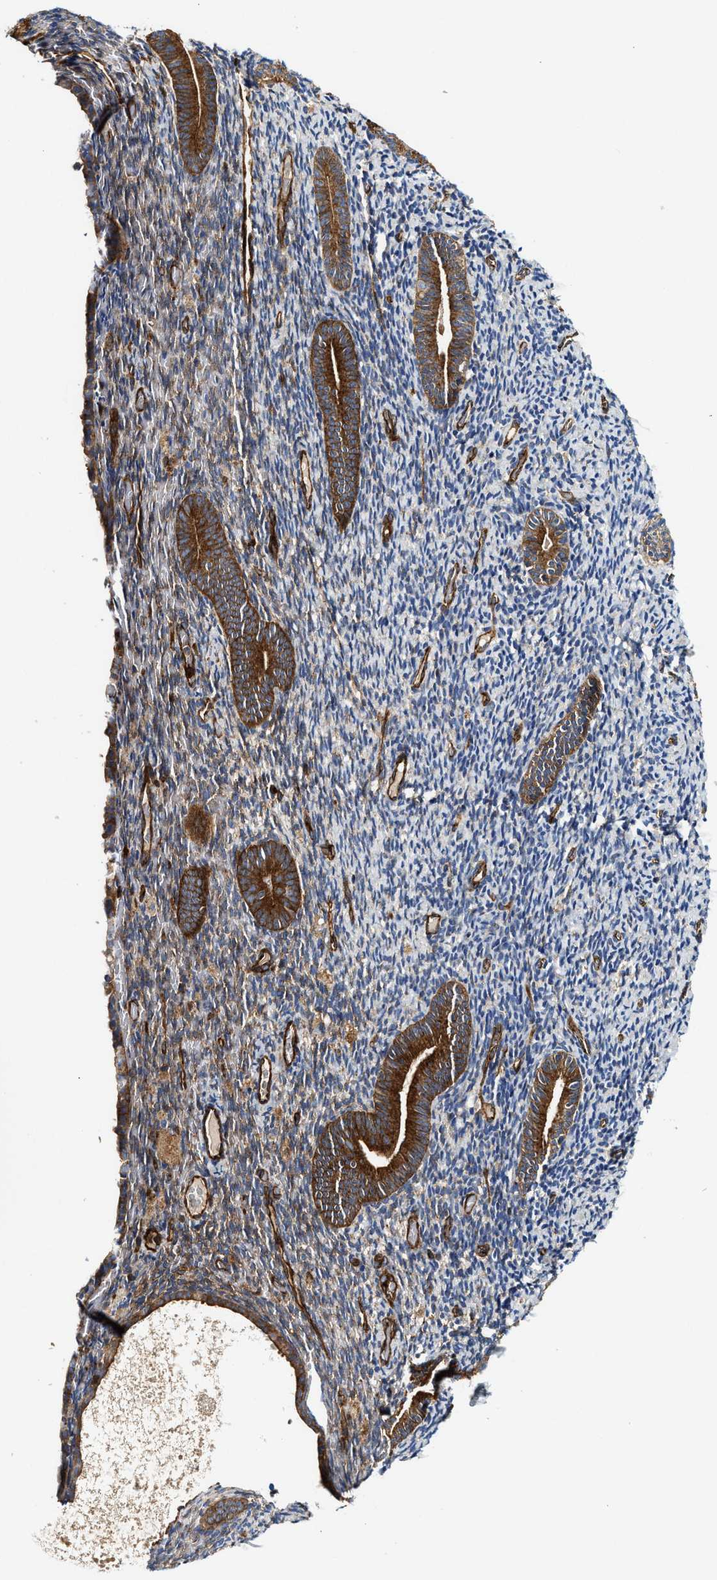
{"staining": {"intensity": "moderate", "quantity": "<25%", "location": "cytoplasmic/membranous"}, "tissue": "endometrium", "cell_type": "Cells in endometrial stroma", "image_type": "normal", "snomed": [{"axis": "morphology", "description": "Normal tissue, NOS"}, {"axis": "topography", "description": "Endometrium"}], "caption": "About <25% of cells in endometrial stroma in benign endometrium exhibit moderate cytoplasmic/membranous protein expression as visualized by brown immunohistochemical staining.", "gene": "HIP1", "patient": {"sex": "female", "age": 51}}